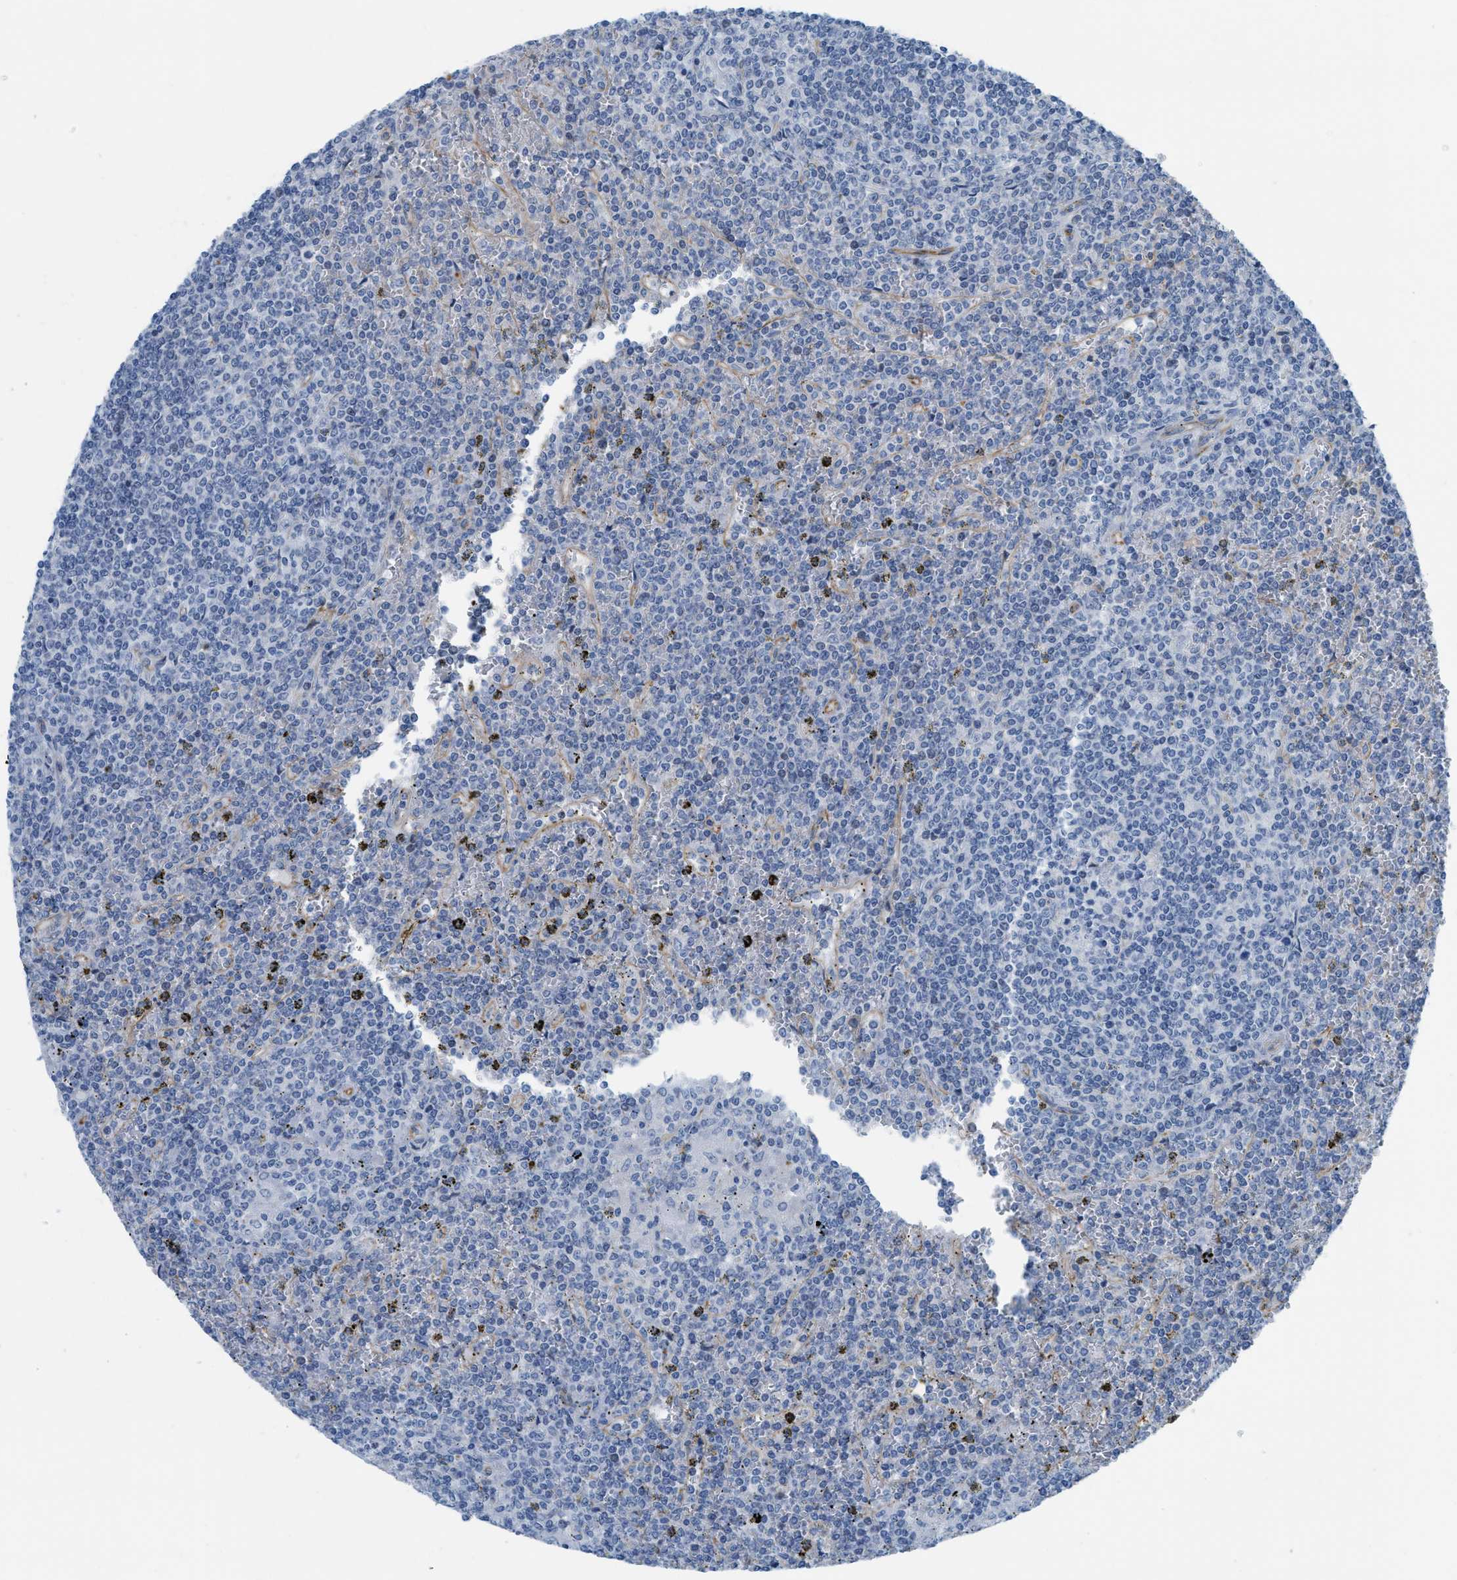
{"staining": {"intensity": "negative", "quantity": "none", "location": "none"}, "tissue": "lymphoma", "cell_type": "Tumor cells", "image_type": "cancer", "snomed": [{"axis": "morphology", "description": "Malignant lymphoma, non-Hodgkin's type, Low grade"}, {"axis": "topography", "description": "Spleen"}], "caption": "This is an IHC histopathology image of low-grade malignant lymphoma, non-Hodgkin's type. There is no staining in tumor cells.", "gene": "SLC12A1", "patient": {"sex": "female", "age": 19}}